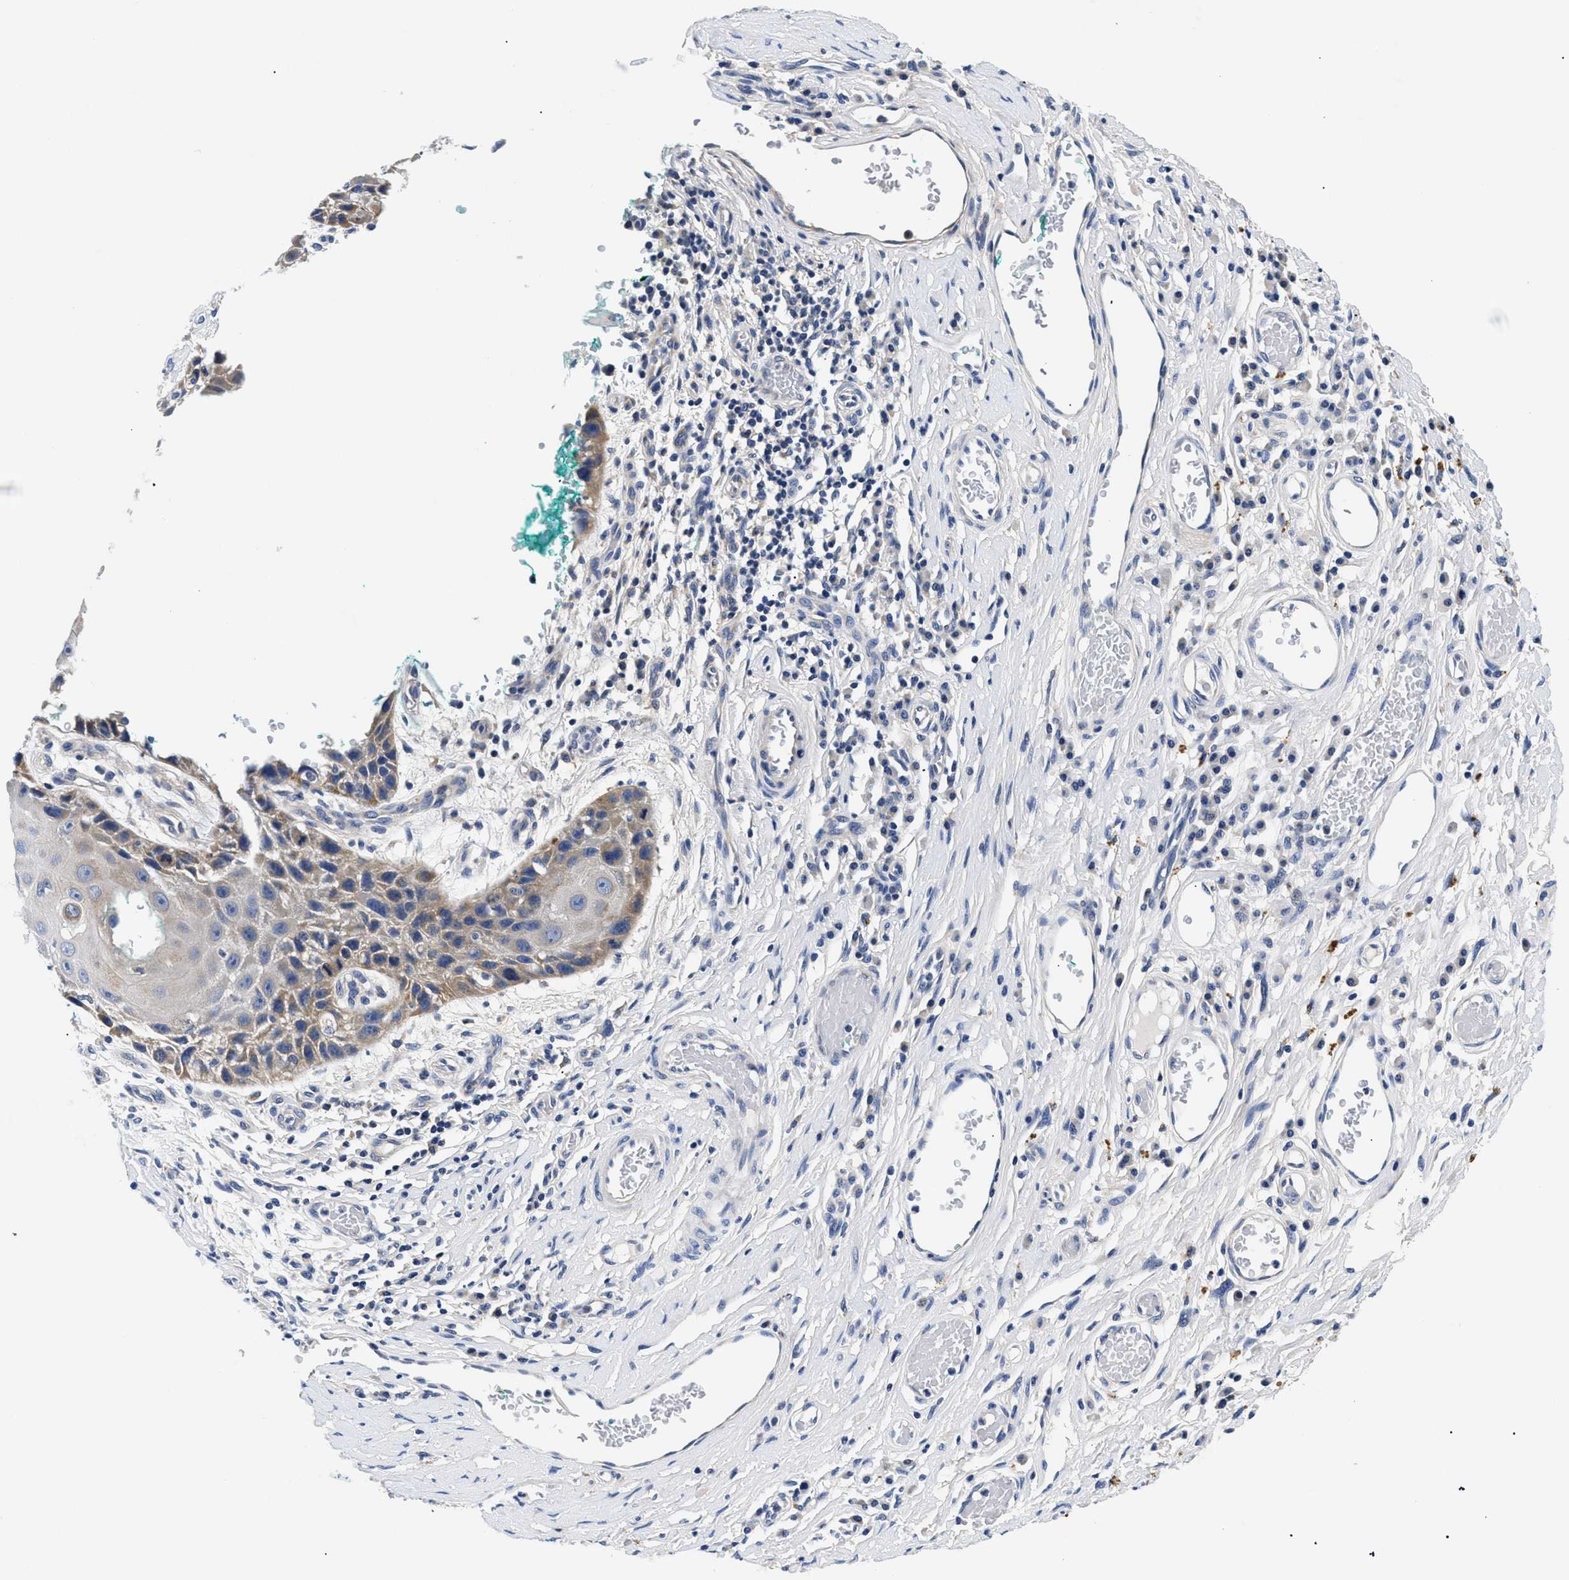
{"staining": {"intensity": "moderate", "quantity": "<25%", "location": "cytoplasmic/membranous"}, "tissue": "skin", "cell_type": "Epidermal cells", "image_type": "normal", "snomed": [{"axis": "morphology", "description": "Normal tissue, NOS"}, {"axis": "topography", "description": "Vulva"}], "caption": "Human skin stained with a brown dye reveals moderate cytoplasmic/membranous positive positivity in about <25% of epidermal cells.", "gene": "MEA1", "patient": {"sex": "female", "age": 73}}